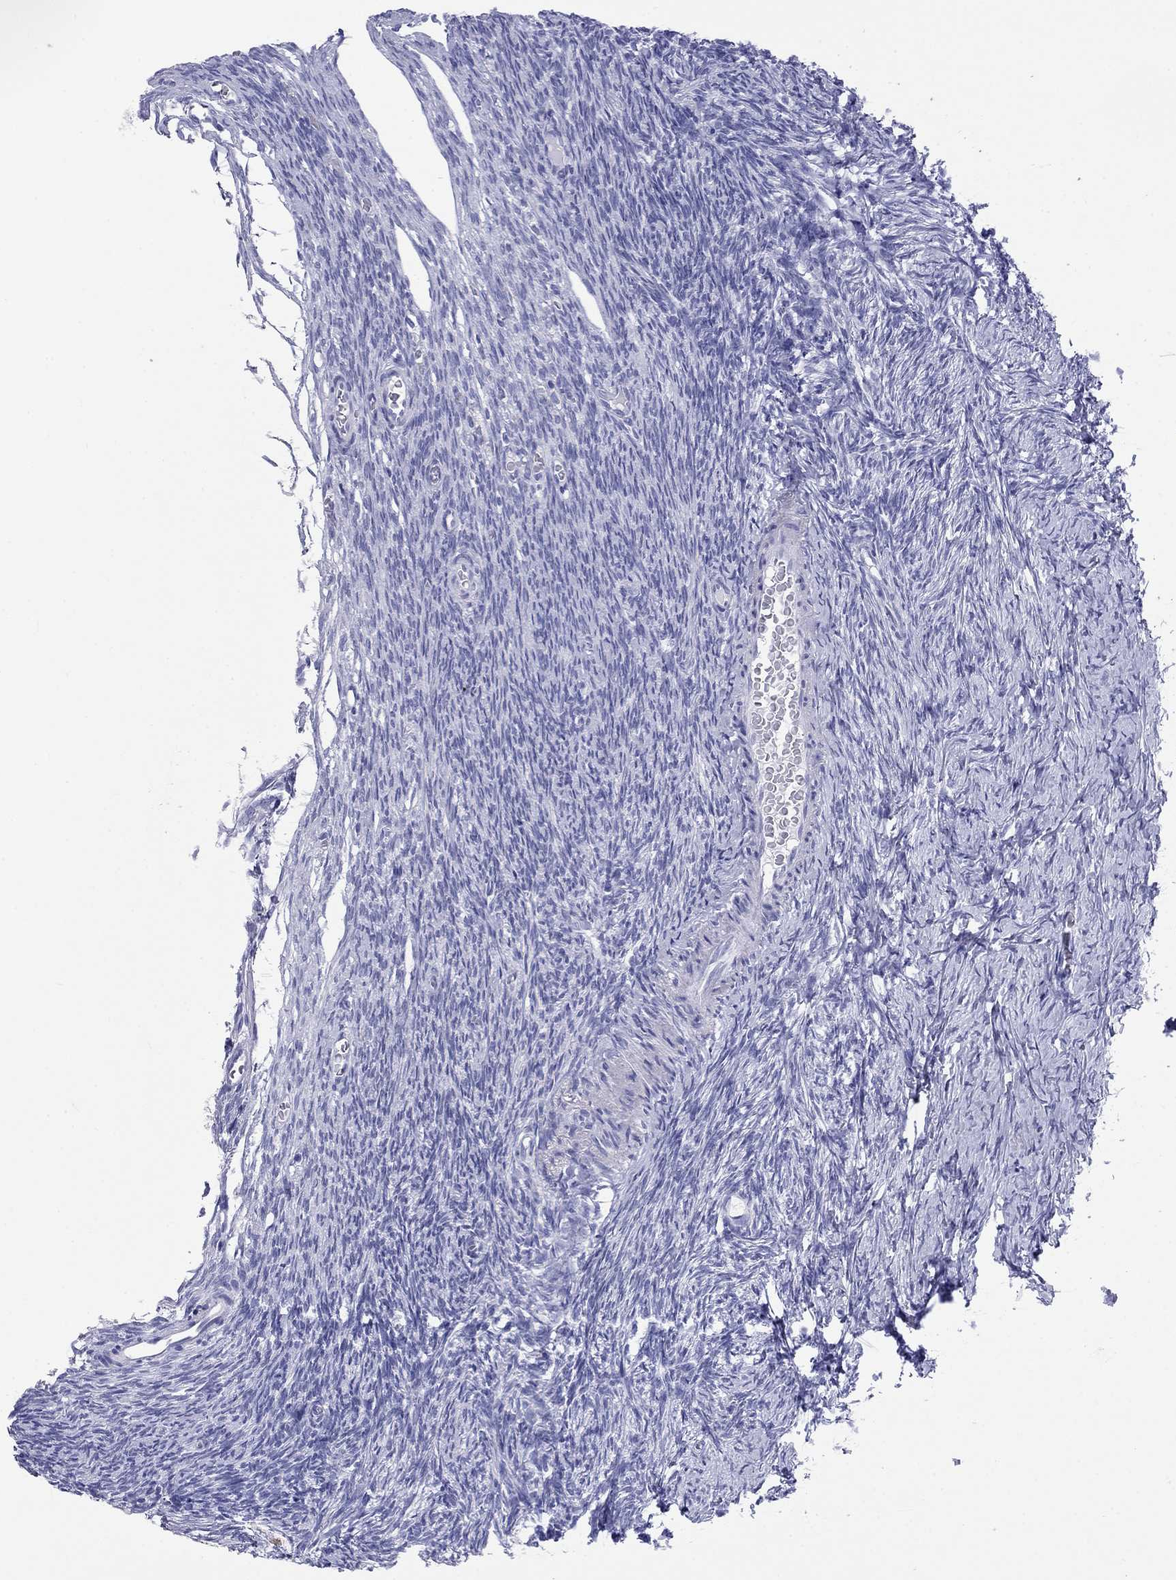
{"staining": {"intensity": "negative", "quantity": "none", "location": "none"}, "tissue": "ovary", "cell_type": "Ovarian stroma cells", "image_type": "normal", "snomed": [{"axis": "morphology", "description": "Normal tissue, NOS"}, {"axis": "topography", "description": "Ovary"}], "caption": "IHC photomicrograph of normal ovary: ovary stained with DAB demonstrates no significant protein staining in ovarian stroma cells. Nuclei are stained in blue.", "gene": "DPY19L2", "patient": {"sex": "female", "age": 27}}